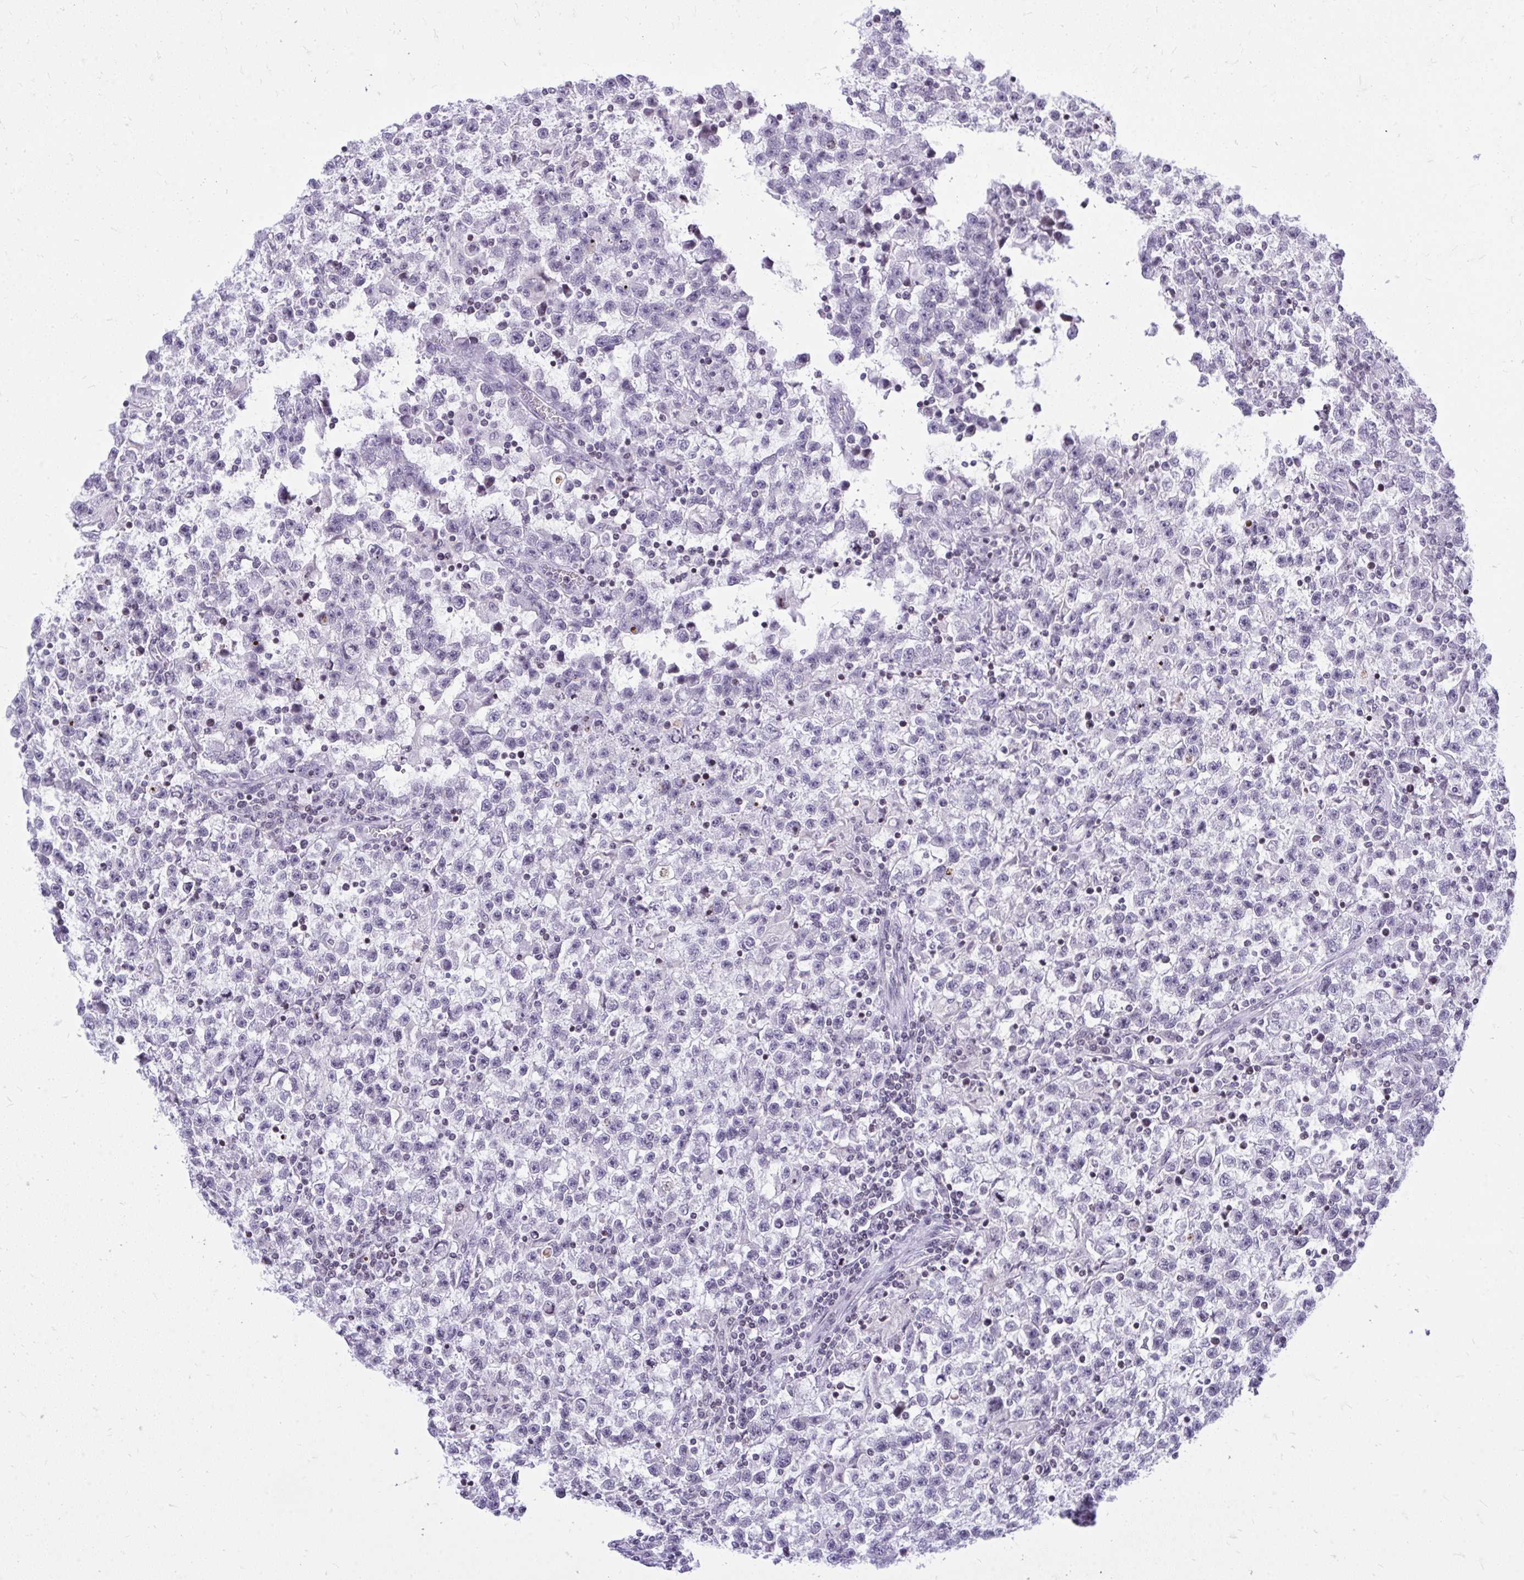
{"staining": {"intensity": "negative", "quantity": "none", "location": "none"}, "tissue": "testis cancer", "cell_type": "Tumor cells", "image_type": "cancer", "snomed": [{"axis": "morphology", "description": "Seminoma, NOS"}, {"axis": "topography", "description": "Testis"}], "caption": "This histopathology image is of testis cancer (seminoma) stained with IHC to label a protein in brown with the nuclei are counter-stained blue. There is no positivity in tumor cells. (DAB immunohistochemistry with hematoxylin counter stain).", "gene": "GABRA1", "patient": {"sex": "male", "age": 31}}